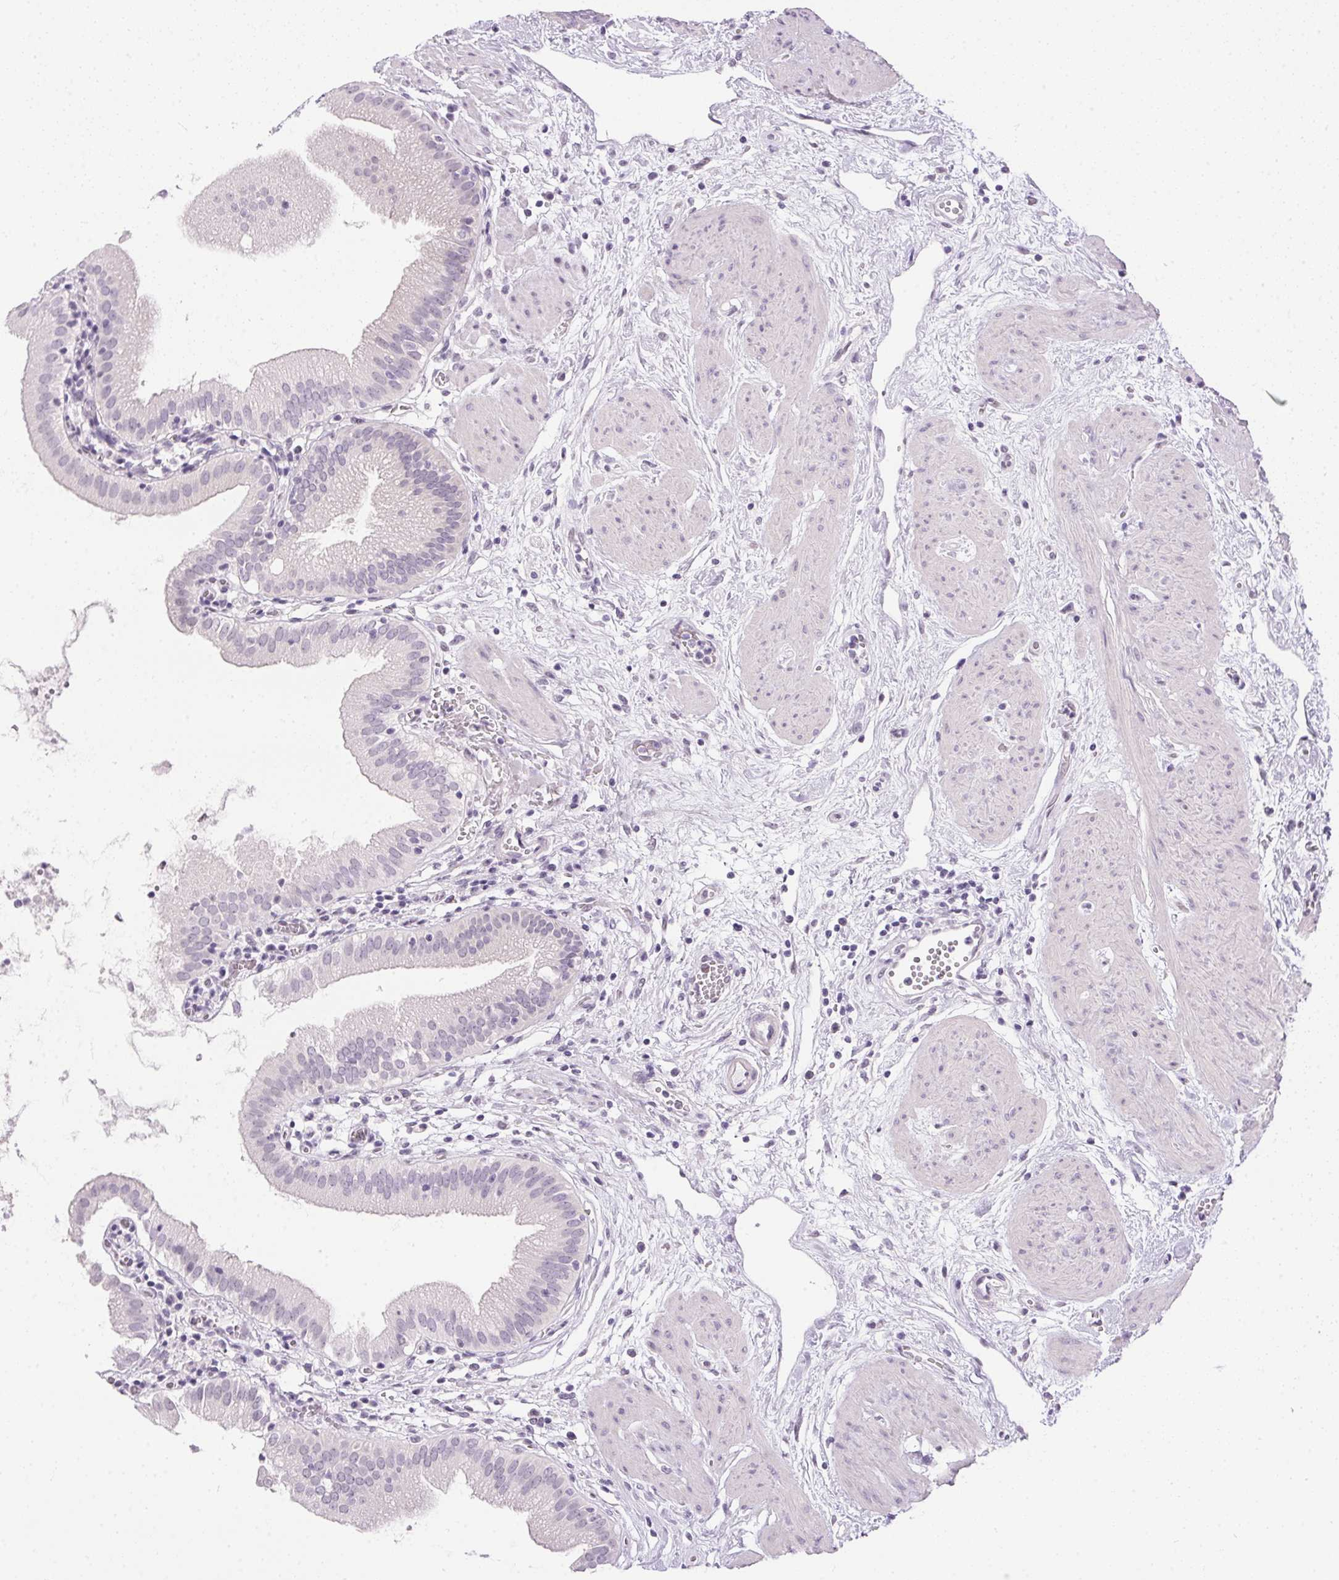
{"staining": {"intensity": "negative", "quantity": "none", "location": "none"}, "tissue": "gallbladder", "cell_type": "Glandular cells", "image_type": "normal", "snomed": [{"axis": "morphology", "description": "Normal tissue, NOS"}, {"axis": "topography", "description": "Gallbladder"}], "caption": "The immunohistochemistry (IHC) image has no significant expression in glandular cells of gallbladder. (DAB immunohistochemistry (IHC) visualized using brightfield microscopy, high magnification).", "gene": "GBP6", "patient": {"sex": "female", "age": 65}}